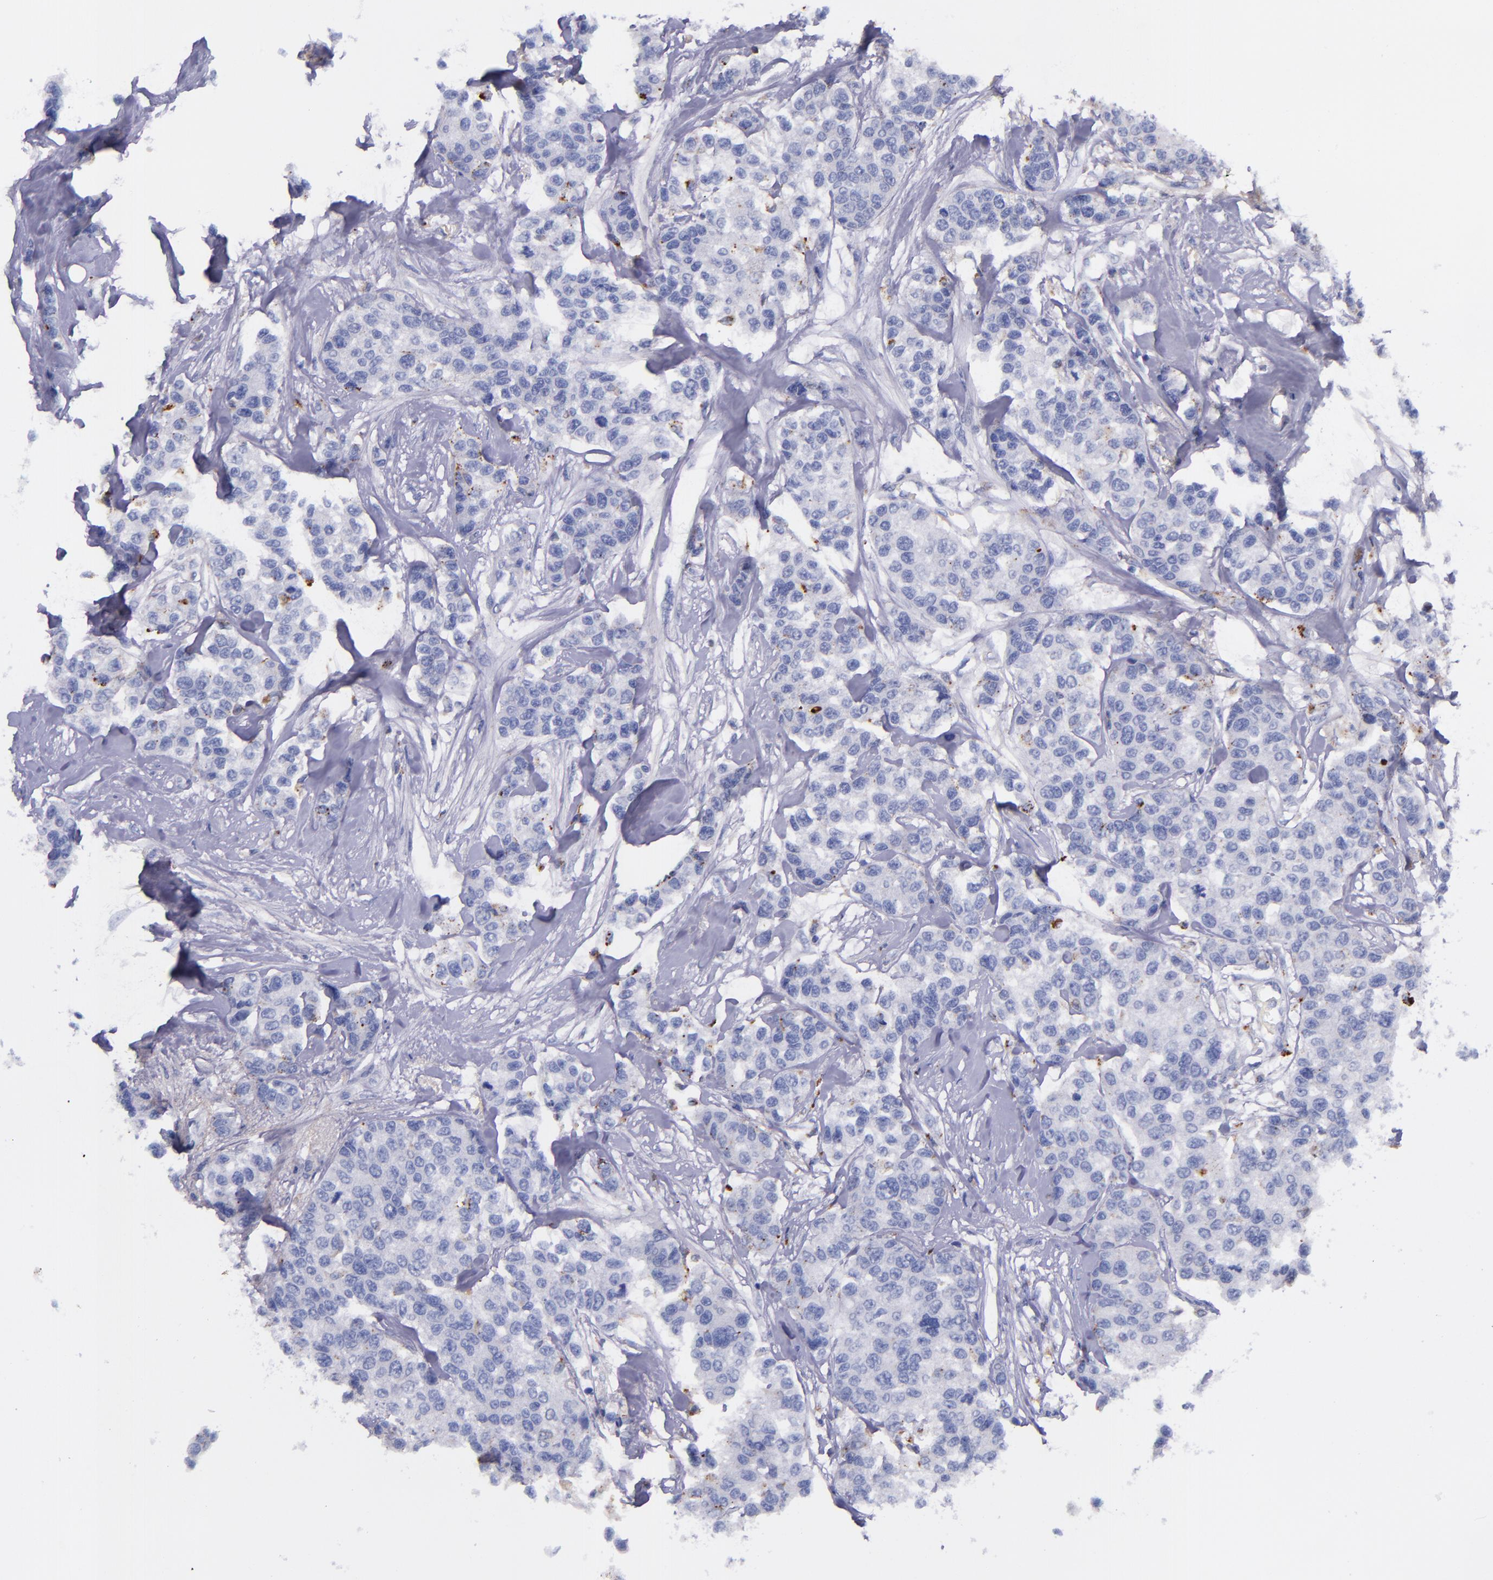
{"staining": {"intensity": "negative", "quantity": "none", "location": "none"}, "tissue": "breast cancer", "cell_type": "Tumor cells", "image_type": "cancer", "snomed": [{"axis": "morphology", "description": "Duct carcinoma"}, {"axis": "topography", "description": "Breast"}], "caption": "A histopathology image of breast cancer stained for a protein exhibits no brown staining in tumor cells.", "gene": "IVL", "patient": {"sex": "female", "age": 51}}